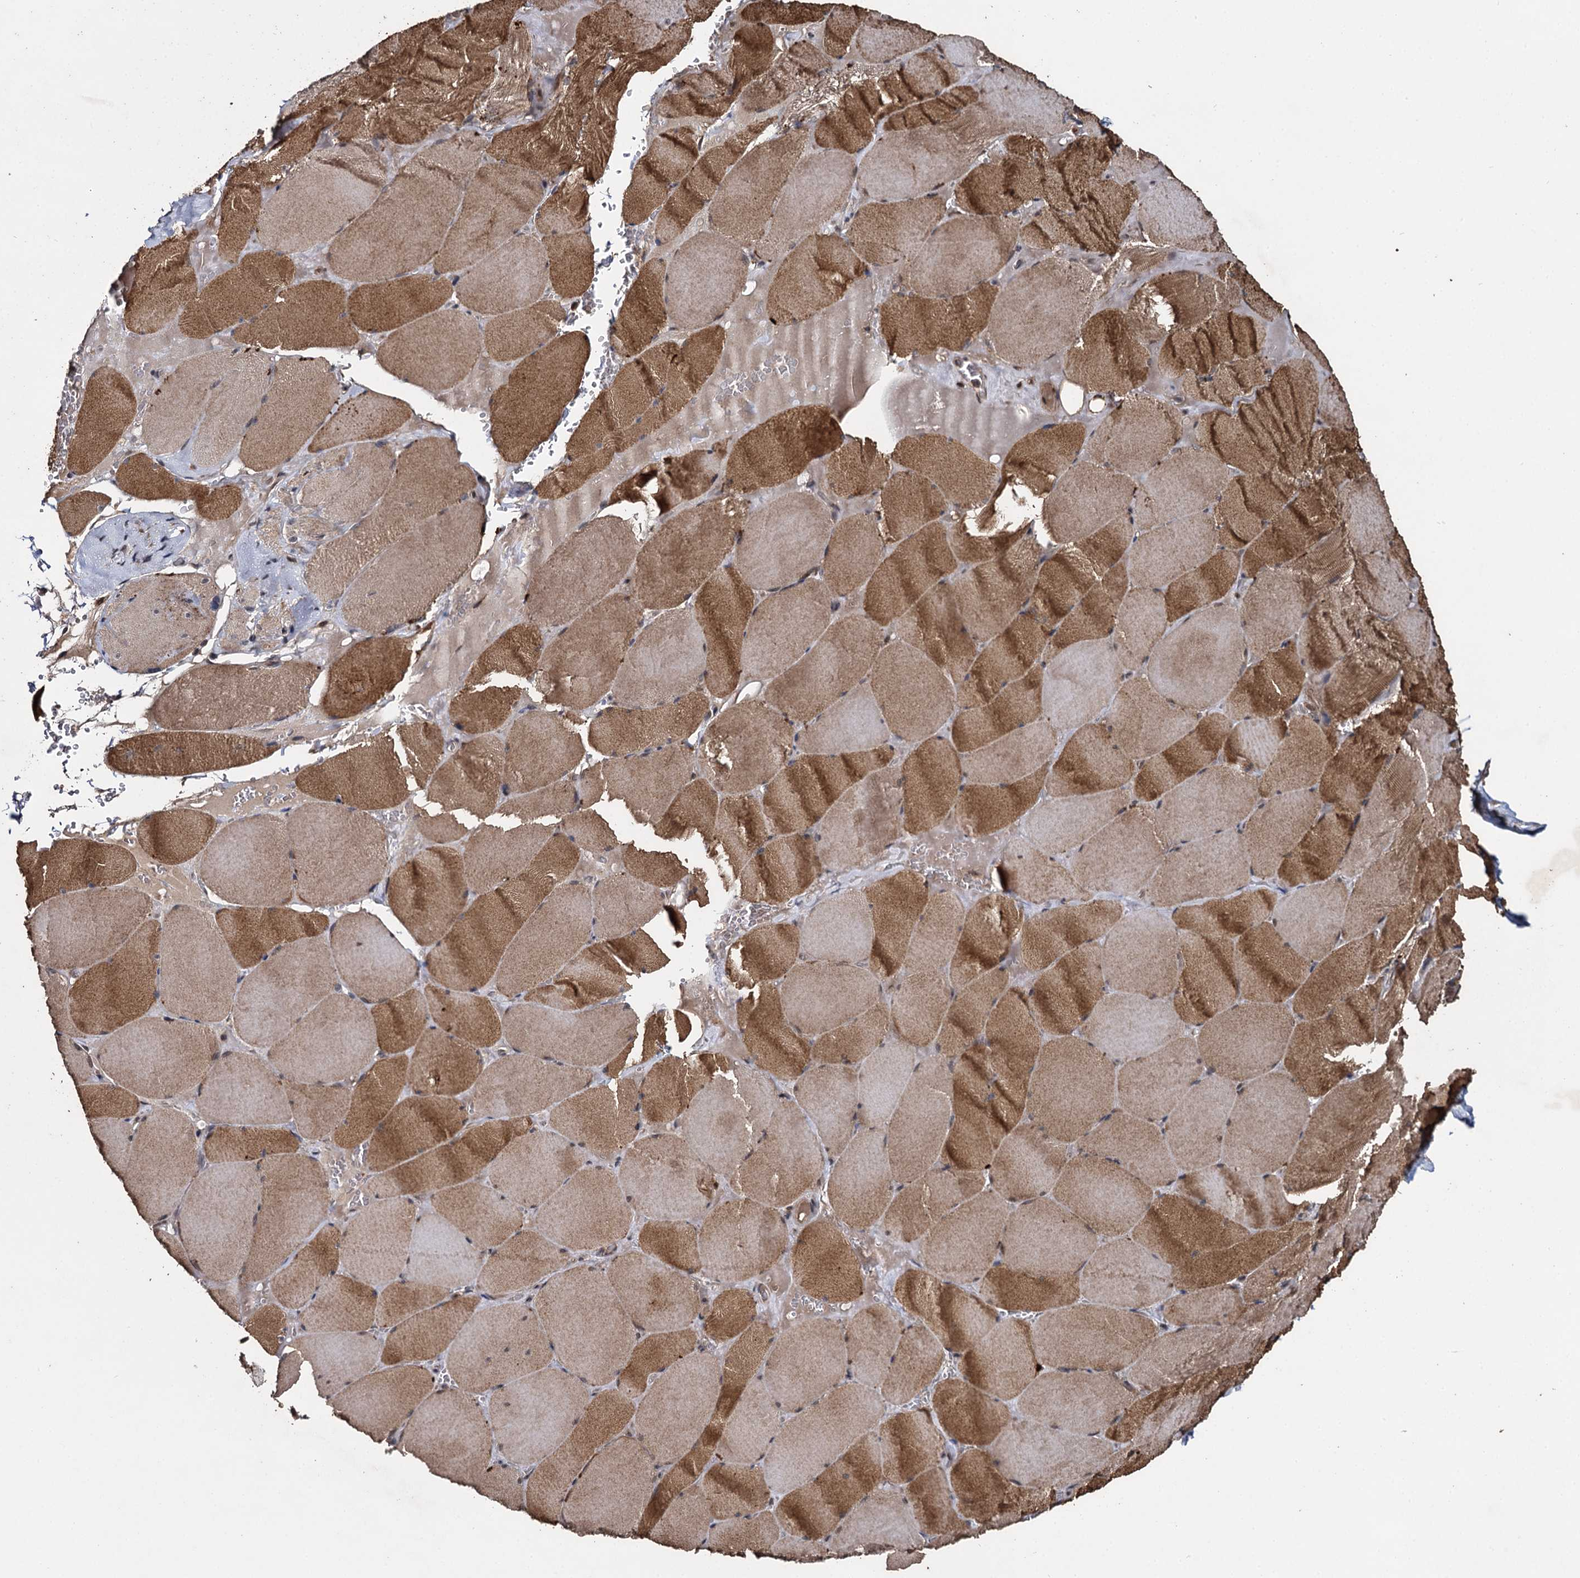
{"staining": {"intensity": "moderate", "quantity": ">75%", "location": "cytoplasmic/membranous"}, "tissue": "skeletal muscle", "cell_type": "Myocytes", "image_type": "normal", "snomed": [{"axis": "morphology", "description": "Normal tissue, NOS"}, {"axis": "topography", "description": "Skeletal muscle"}, {"axis": "topography", "description": "Head-Neck"}], "caption": "High-power microscopy captured an immunohistochemistry micrograph of unremarkable skeletal muscle, revealing moderate cytoplasmic/membranous positivity in about >75% of myocytes. The staining was performed using DAB to visualize the protein expression in brown, while the nuclei were stained in blue with hematoxylin (Magnification: 20x).", "gene": "SLC46A3", "patient": {"sex": "male", "age": 66}}